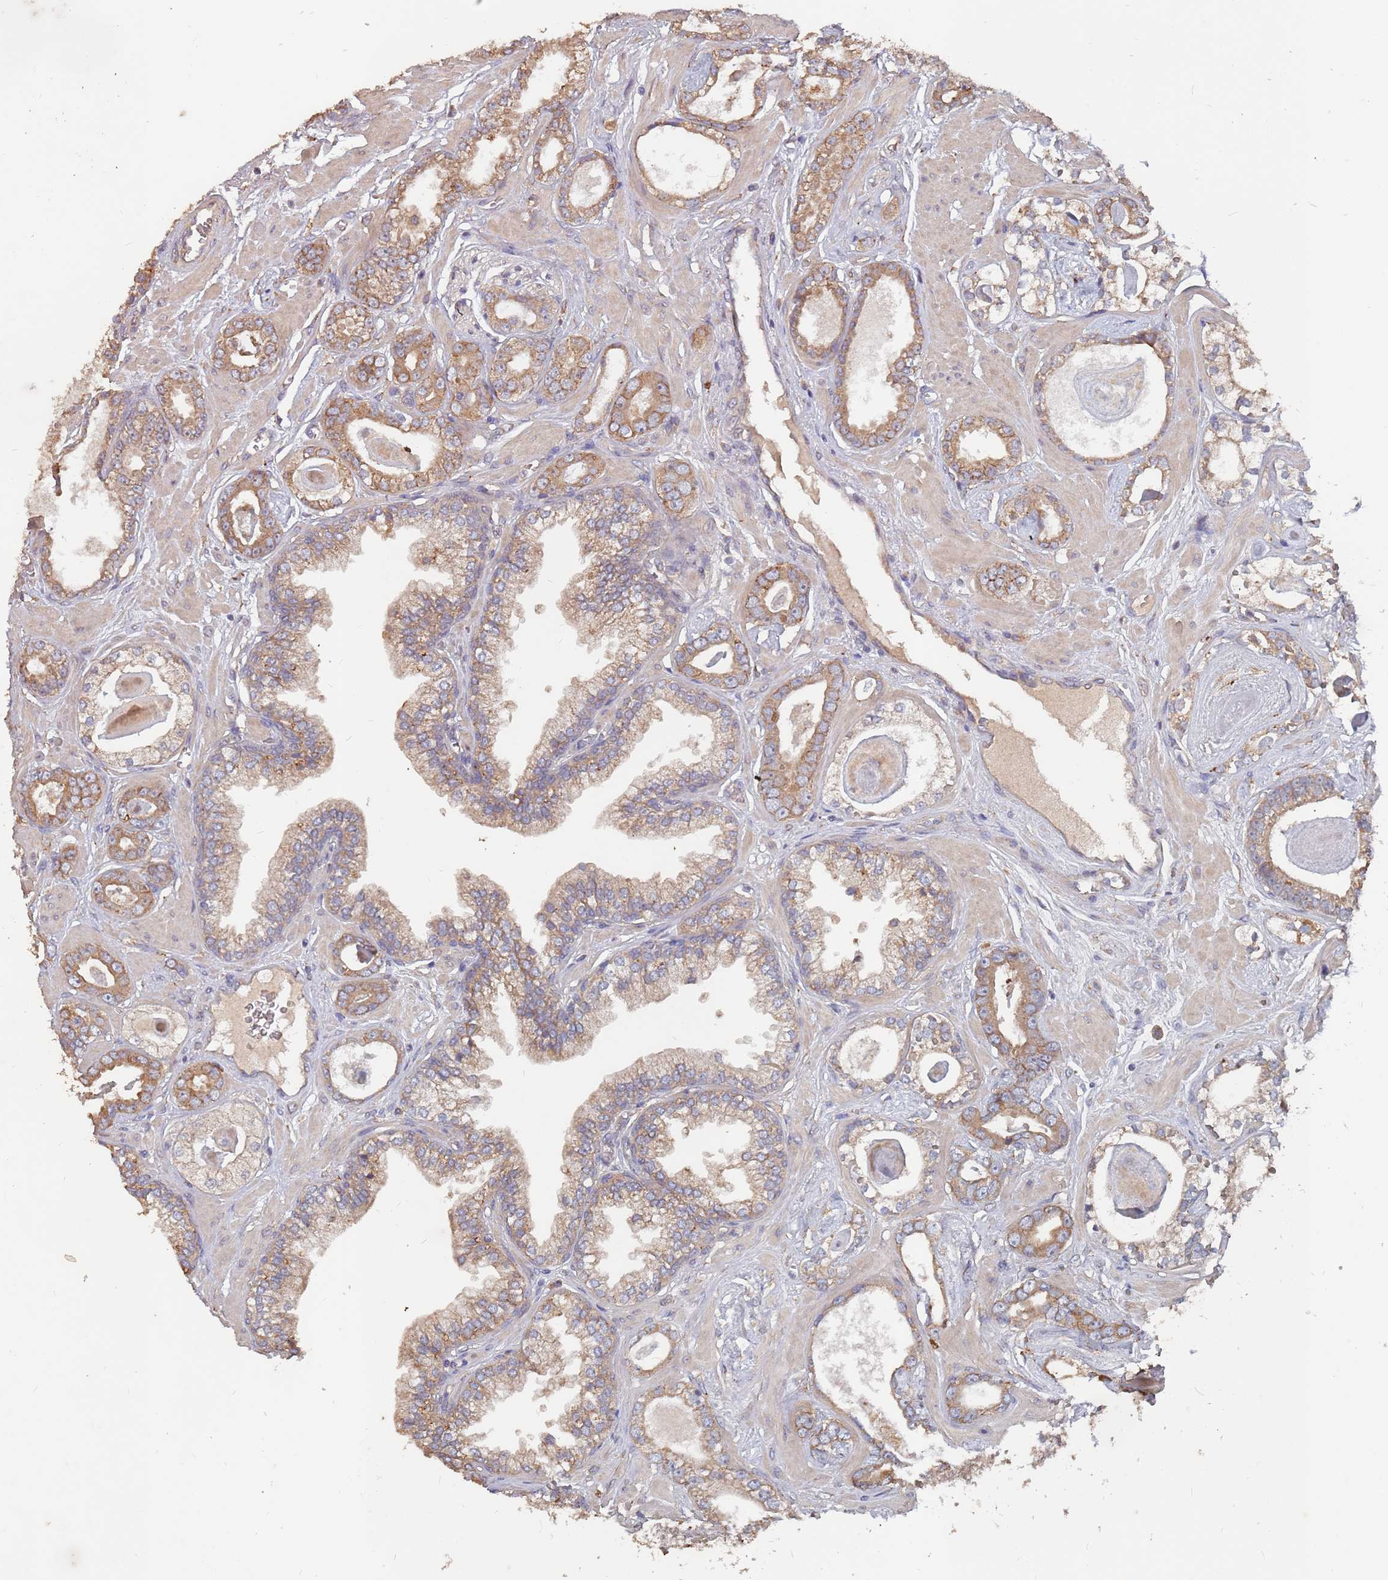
{"staining": {"intensity": "moderate", "quantity": ">75%", "location": "cytoplasmic/membranous"}, "tissue": "prostate cancer", "cell_type": "Tumor cells", "image_type": "cancer", "snomed": [{"axis": "morphology", "description": "Adenocarcinoma, Low grade"}, {"axis": "topography", "description": "Prostate"}], "caption": "Prostate low-grade adenocarcinoma tissue demonstrates moderate cytoplasmic/membranous expression in approximately >75% of tumor cells, visualized by immunohistochemistry. (Stains: DAB (3,3'-diaminobenzidine) in brown, nuclei in blue, Microscopy: brightfield microscopy at high magnification).", "gene": "ATG5", "patient": {"sex": "male", "age": 60}}